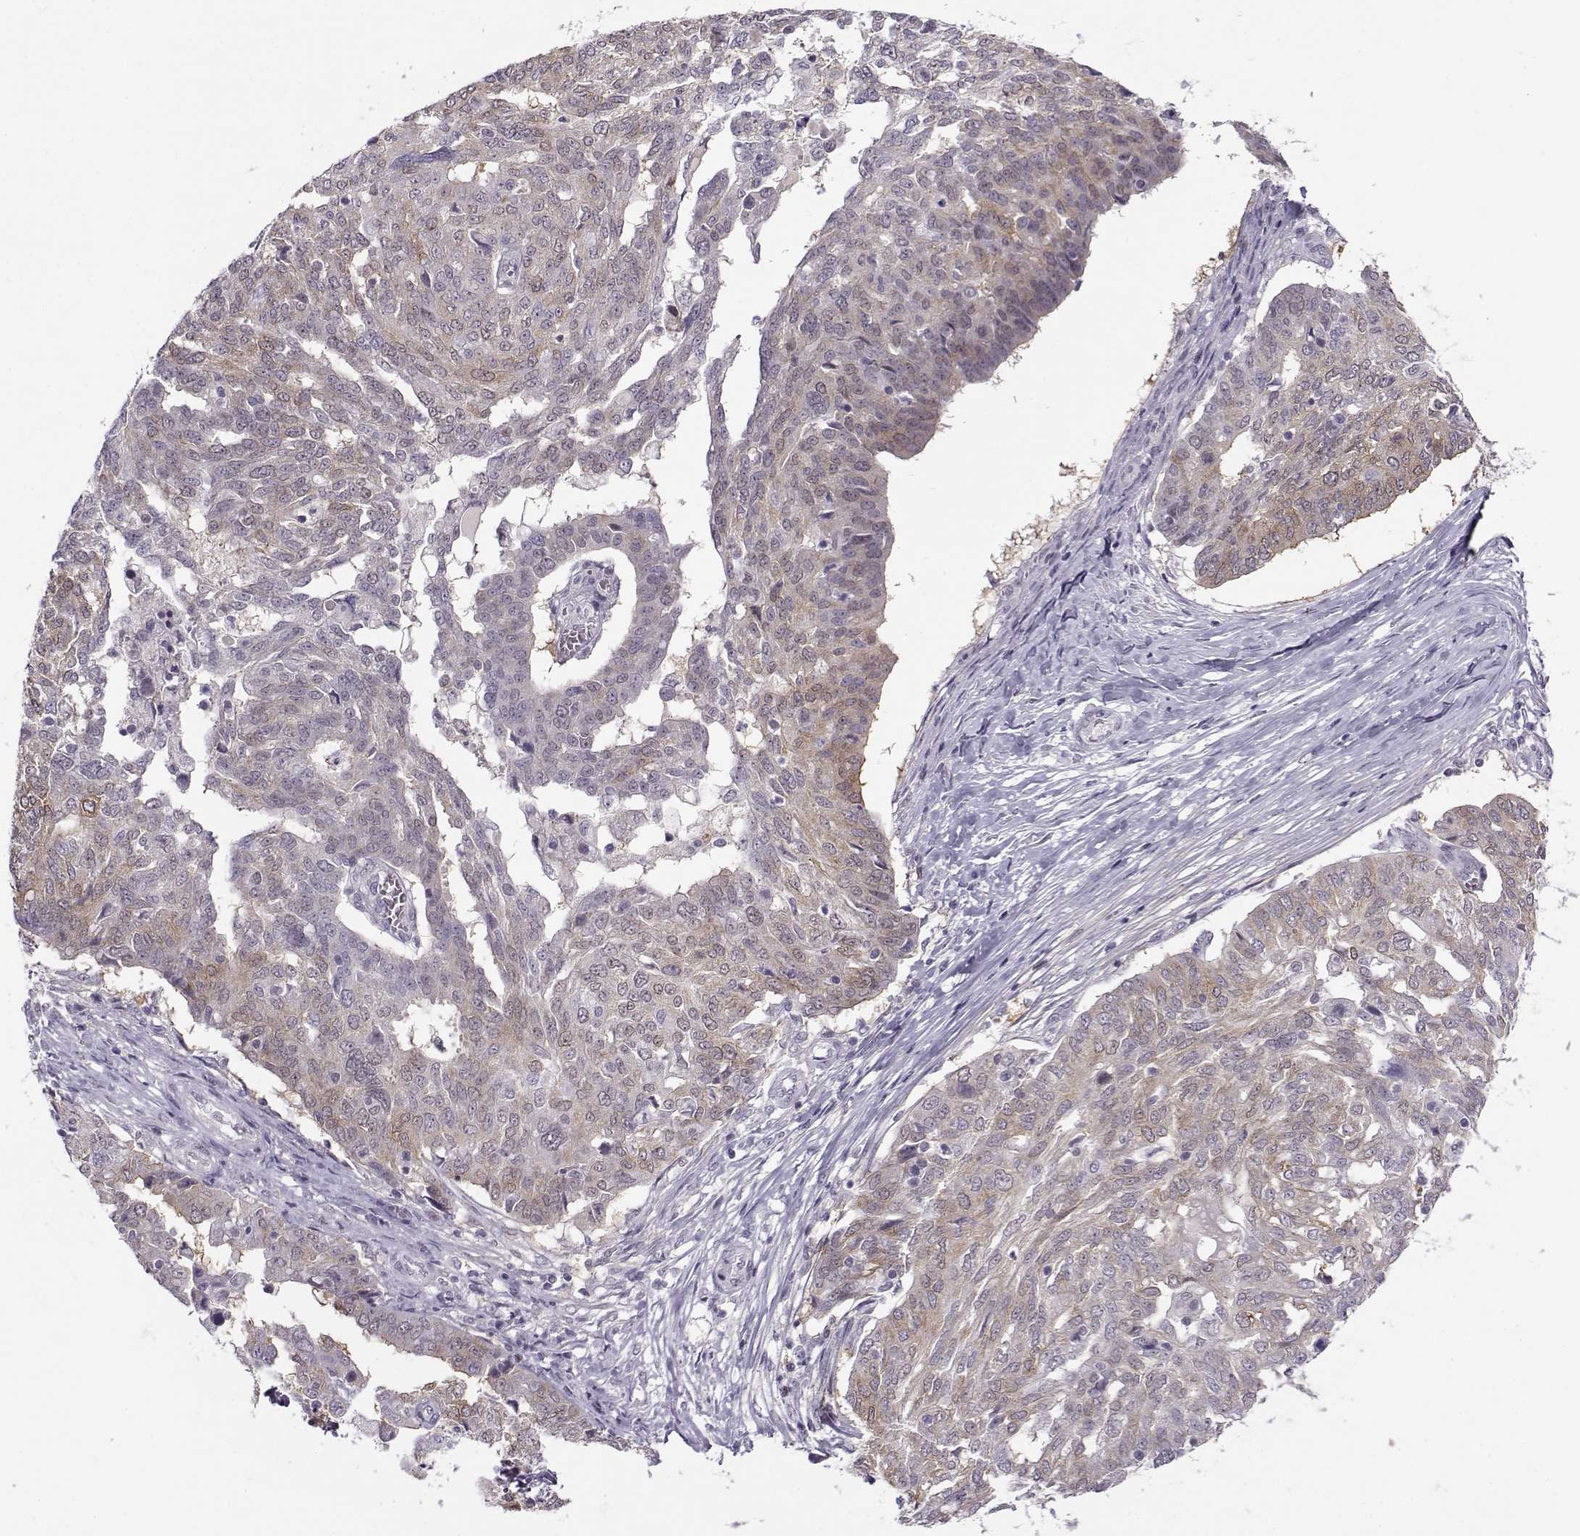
{"staining": {"intensity": "weak", "quantity": ">75%", "location": "cytoplasmic/membranous"}, "tissue": "ovarian cancer", "cell_type": "Tumor cells", "image_type": "cancer", "snomed": [{"axis": "morphology", "description": "Cystadenocarcinoma, serous, NOS"}, {"axis": "topography", "description": "Ovary"}], "caption": "Serous cystadenocarcinoma (ovarian) was stained to show a protein in brown. There is low levels of weak cytoplasmic/membranous staining in about >75% of tumor cells. The protein is stained brown, and the nuclei are stained in blue (DAB (3,3'-diaminobenzidine) IHC with brightfield microscopy, high magnification).", "gene": "BACH1", "patient": {"sex": "female", "age": 67}}